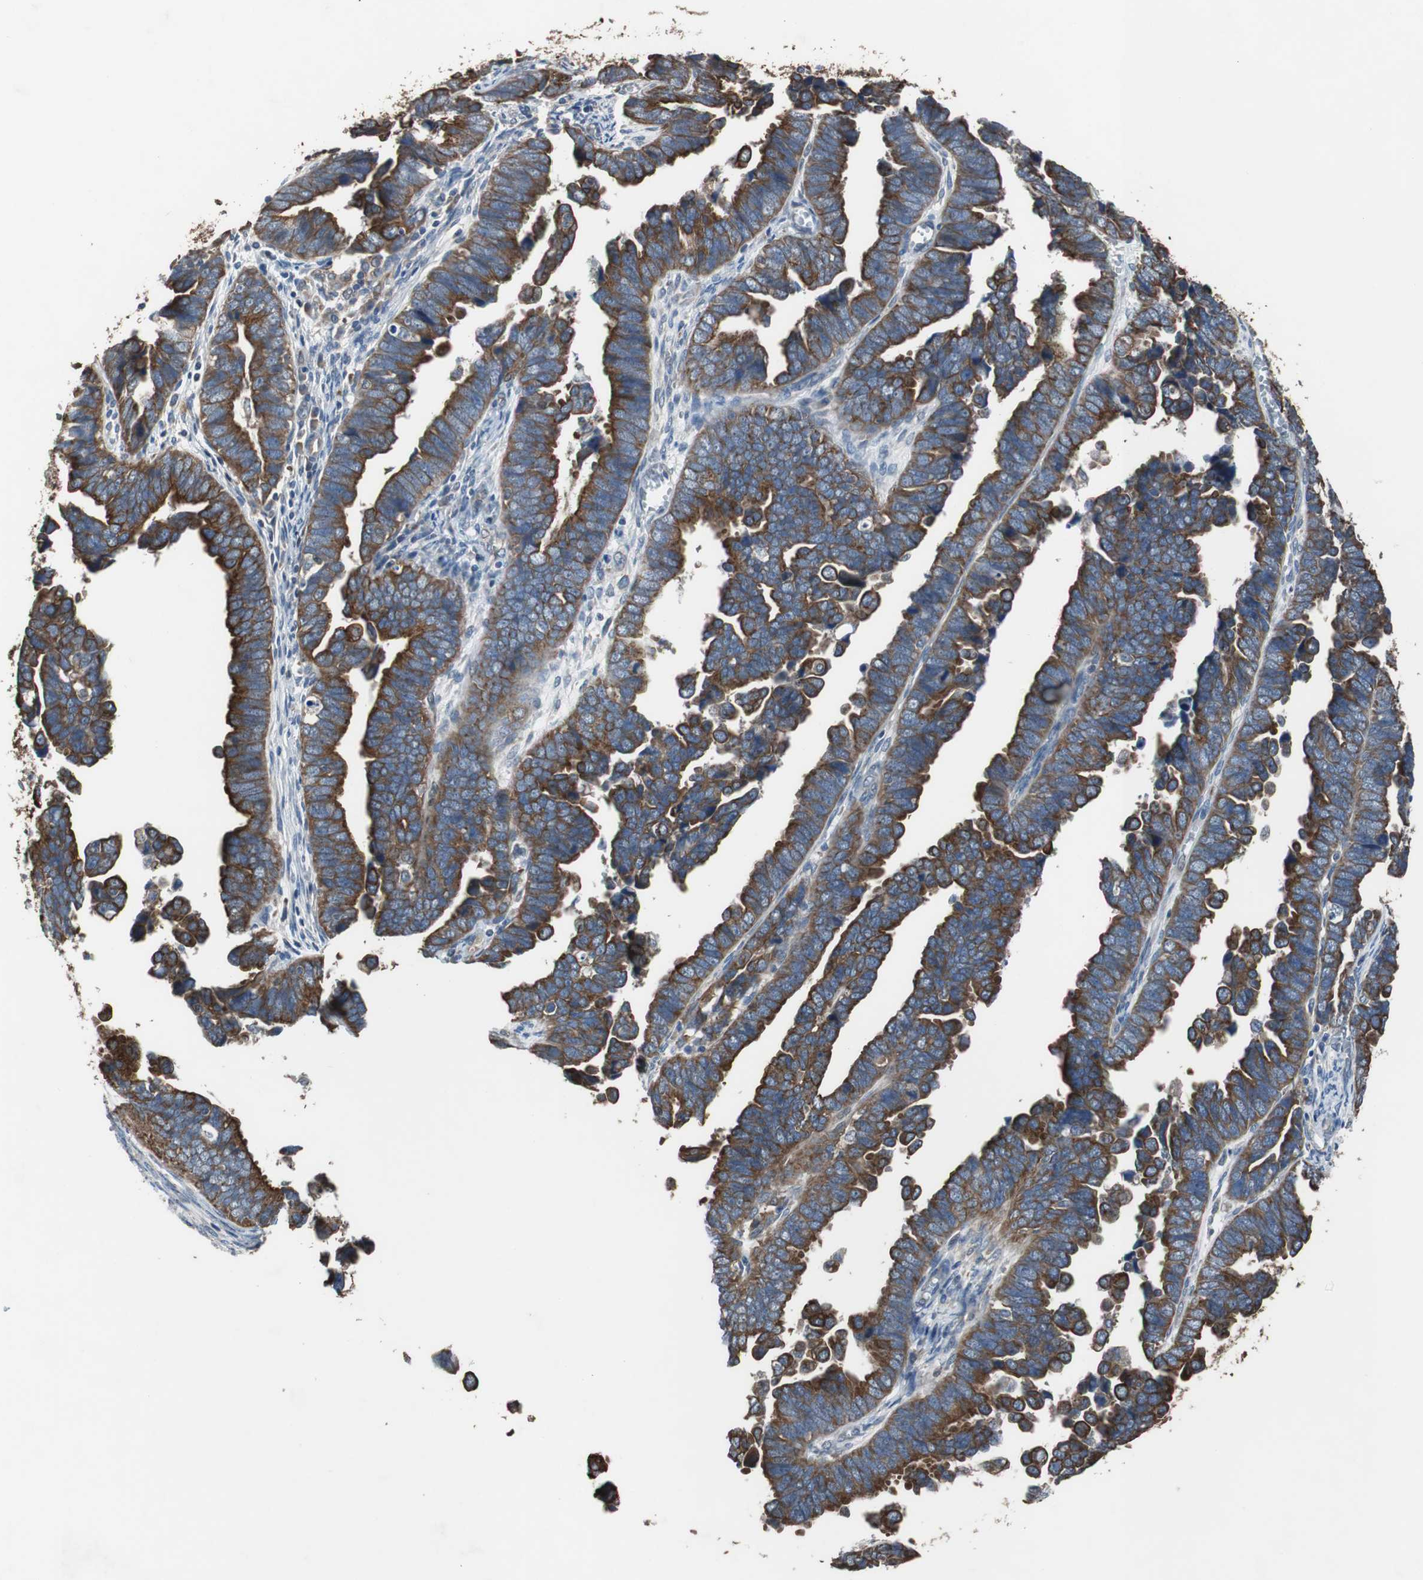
{"staining": {"intensity": "strong", "quantity": ">75%", "location": "cytoplasmic/membranous"}, "tissue": "endometrial cancer", "cell_type": "Tumor cells", "image_type": "cancer", "snomed": [{"axis": "morphology", "description": "Adenocarcinoma, NOS"}, {"axis": "topography", "description": "Endometrium"}], "caption": "An IHC micrograph of neoplastic tissue is shown. Protein staining in brown highlights strong cytoplasmic/membranous positivity in endometrial cancer (adenocarcinoma) within tumor cells. (Brightfield microscopy of DAB IHC at high magnification).", "gene": "USP10", "patient": {"sex": "female", "age": 75}}